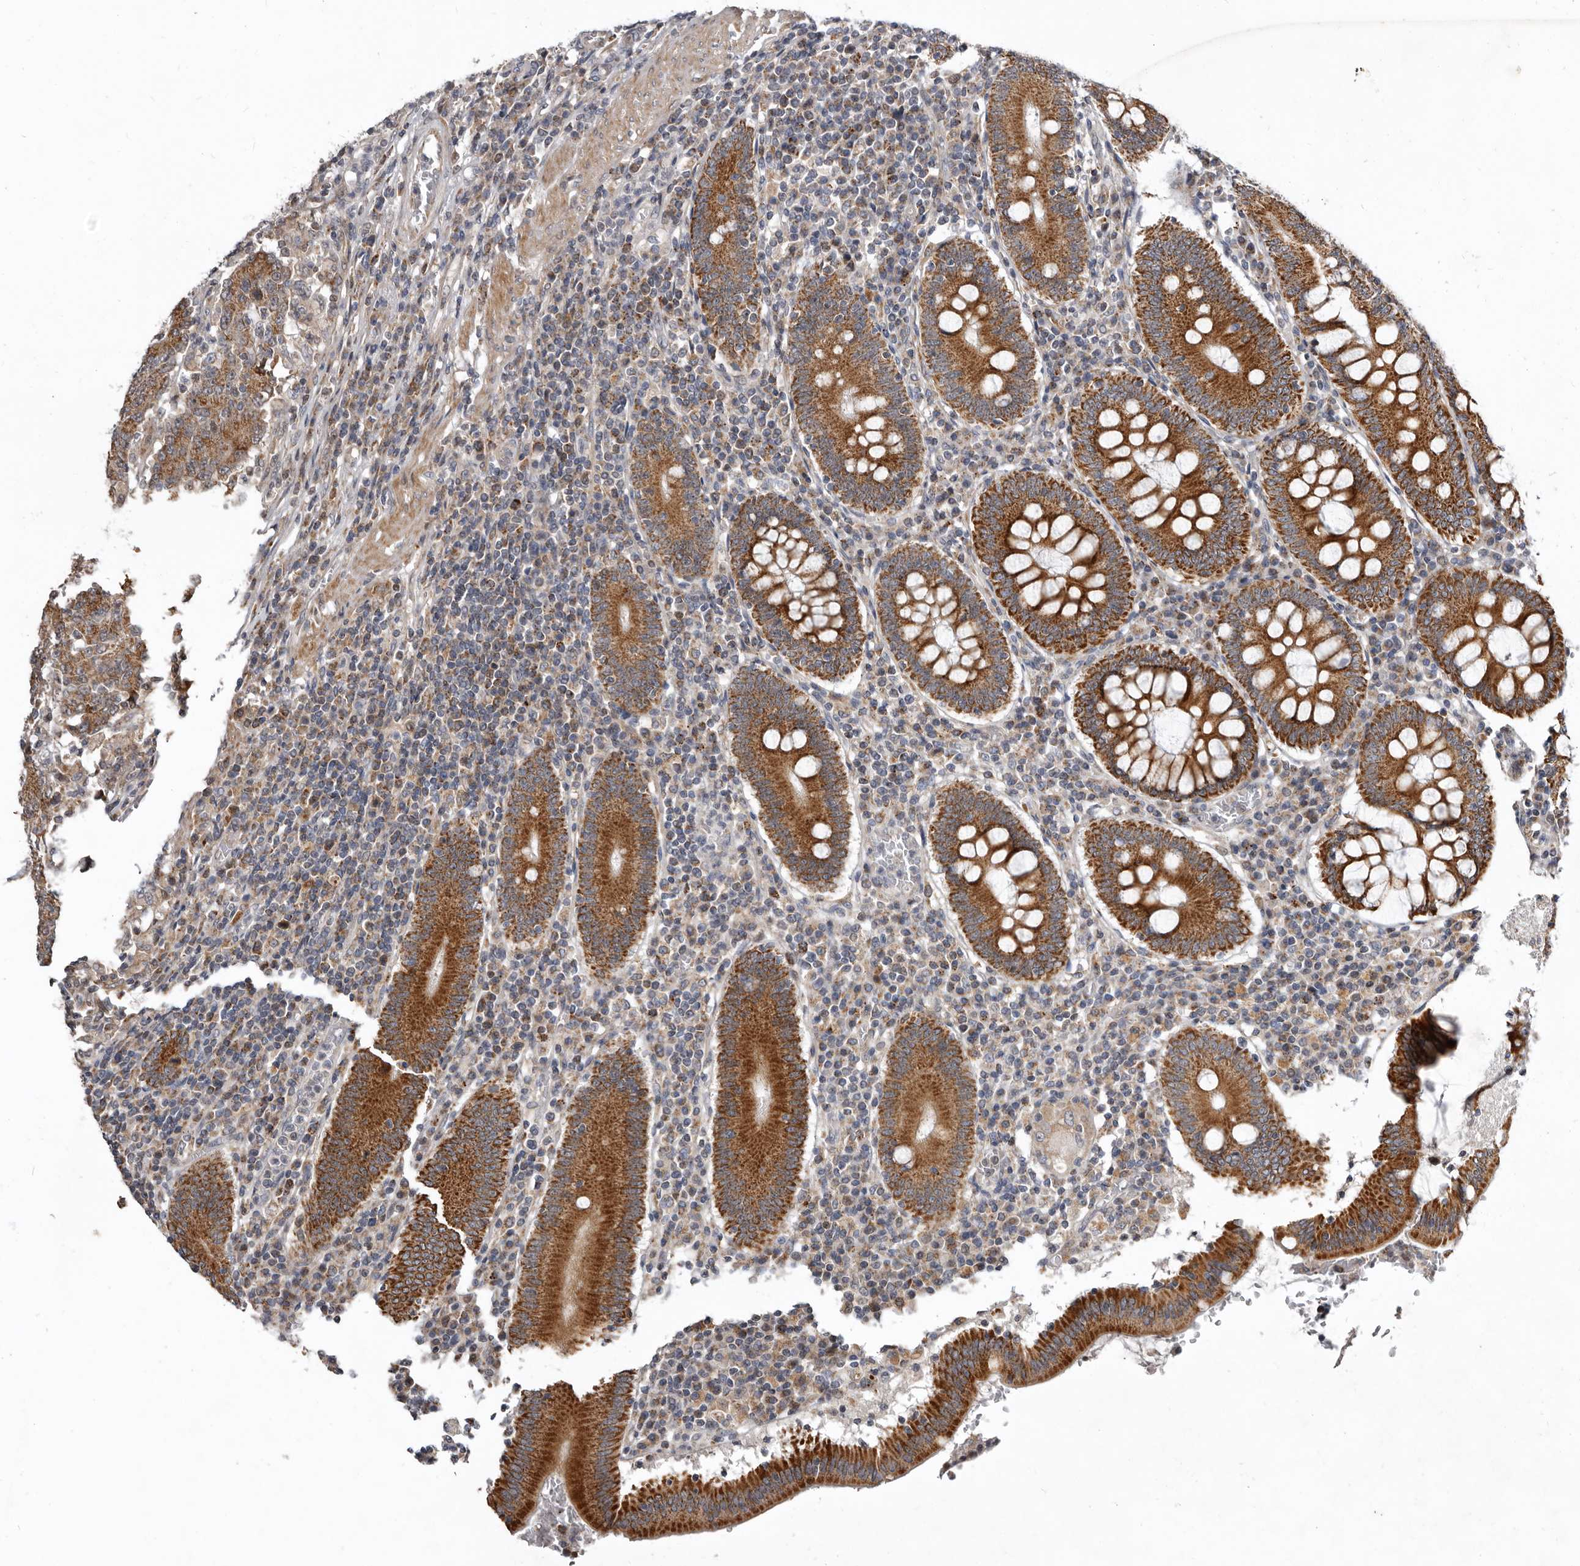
{"staining": {"intensity": "moderate", "quantity": ">75%", "location": "cytoplasmic/membranous"}, "tissue": "colorectal cancer", "cell_type": "Tumor cells", "image_type": "cancer", "snomed": [{"axis": "morphology", "description": "Adenocarcinoma, NOS"}, {"axis": "topography", "description": "Colon"}], "caption": "About >75% of tumor cells in human adenocarcinoma (colorectal) exhibit moderate cytoplasmic/membranous protein positivity as visualized by brown immunohistochemical staining.", "gene": "SMC4", "patient": {"sex": "female", "age": 75}}